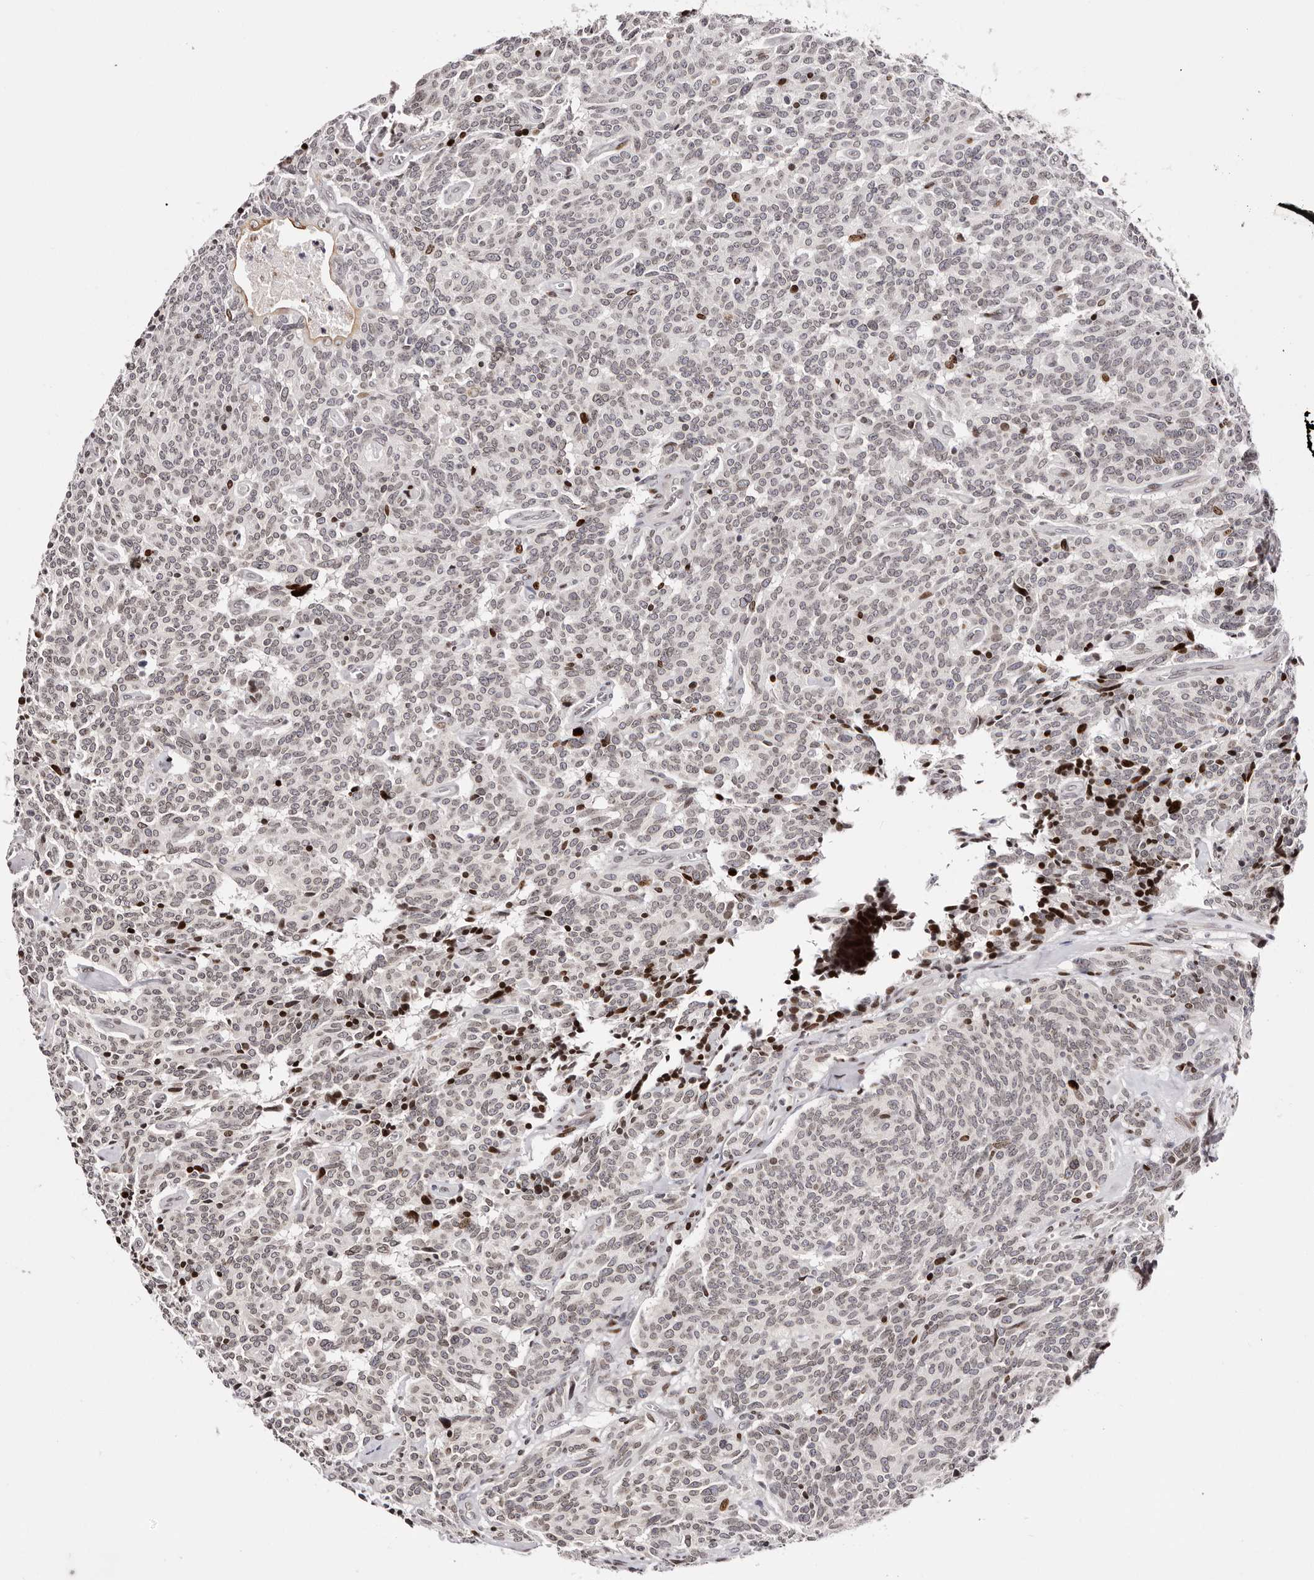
{"staining": {"intensity": "weak", "quantity": ">75%", "location": "nuclear"}, "tissue": "carcinoid", "cell_type": "Tumor cells", "image_type": "cancer", "snomed": [{"axis": "morphology", "description": "Carcinoid, malignant, NOS"}, {"axis": "topography", "description": "Lung"}], "caption": "The histopathology image demonstrates a brown stain indicating the presence of a protein in the nuclear of tumor cells in carcinoid (malignant).", "gene": "NUP153", "patient": {"sex": "female", "age": 46}}